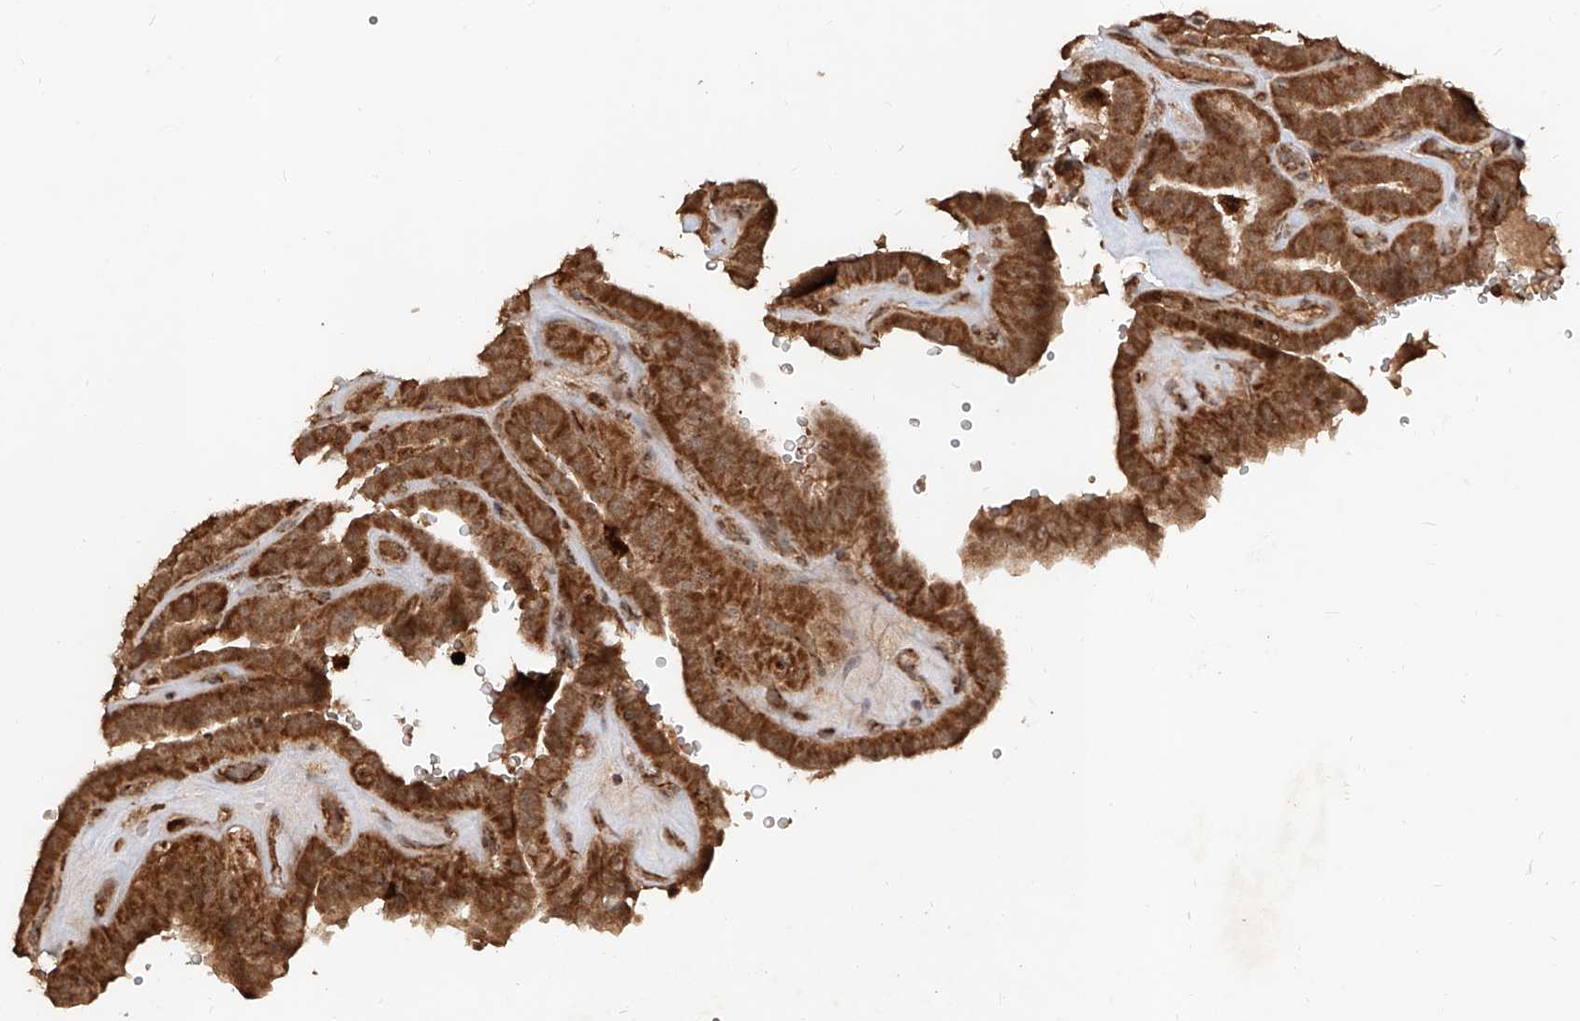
{"staining": {"intensity": "strong", "quantity": ">75%", "location": "cytoplasmic/membranous"}, "tissue": "thyroid cancer", "cell_type": "Tumor cells", "image_type": "cancer", "snomed": [{"axis": "morphology", "description": "Papillary adenocarcinoma, NOS"}, {"axis": "topography", "description": "Thyroid gland"}], "caption": "Strong cytoplasmic/membranous positivity for a protein is identified in approximately >75% of tumor cells of thyroid cancer using immunohistochemistry (IHC).", "gene": "AIM2", "patient": {"sex": "male", "age": 77}}